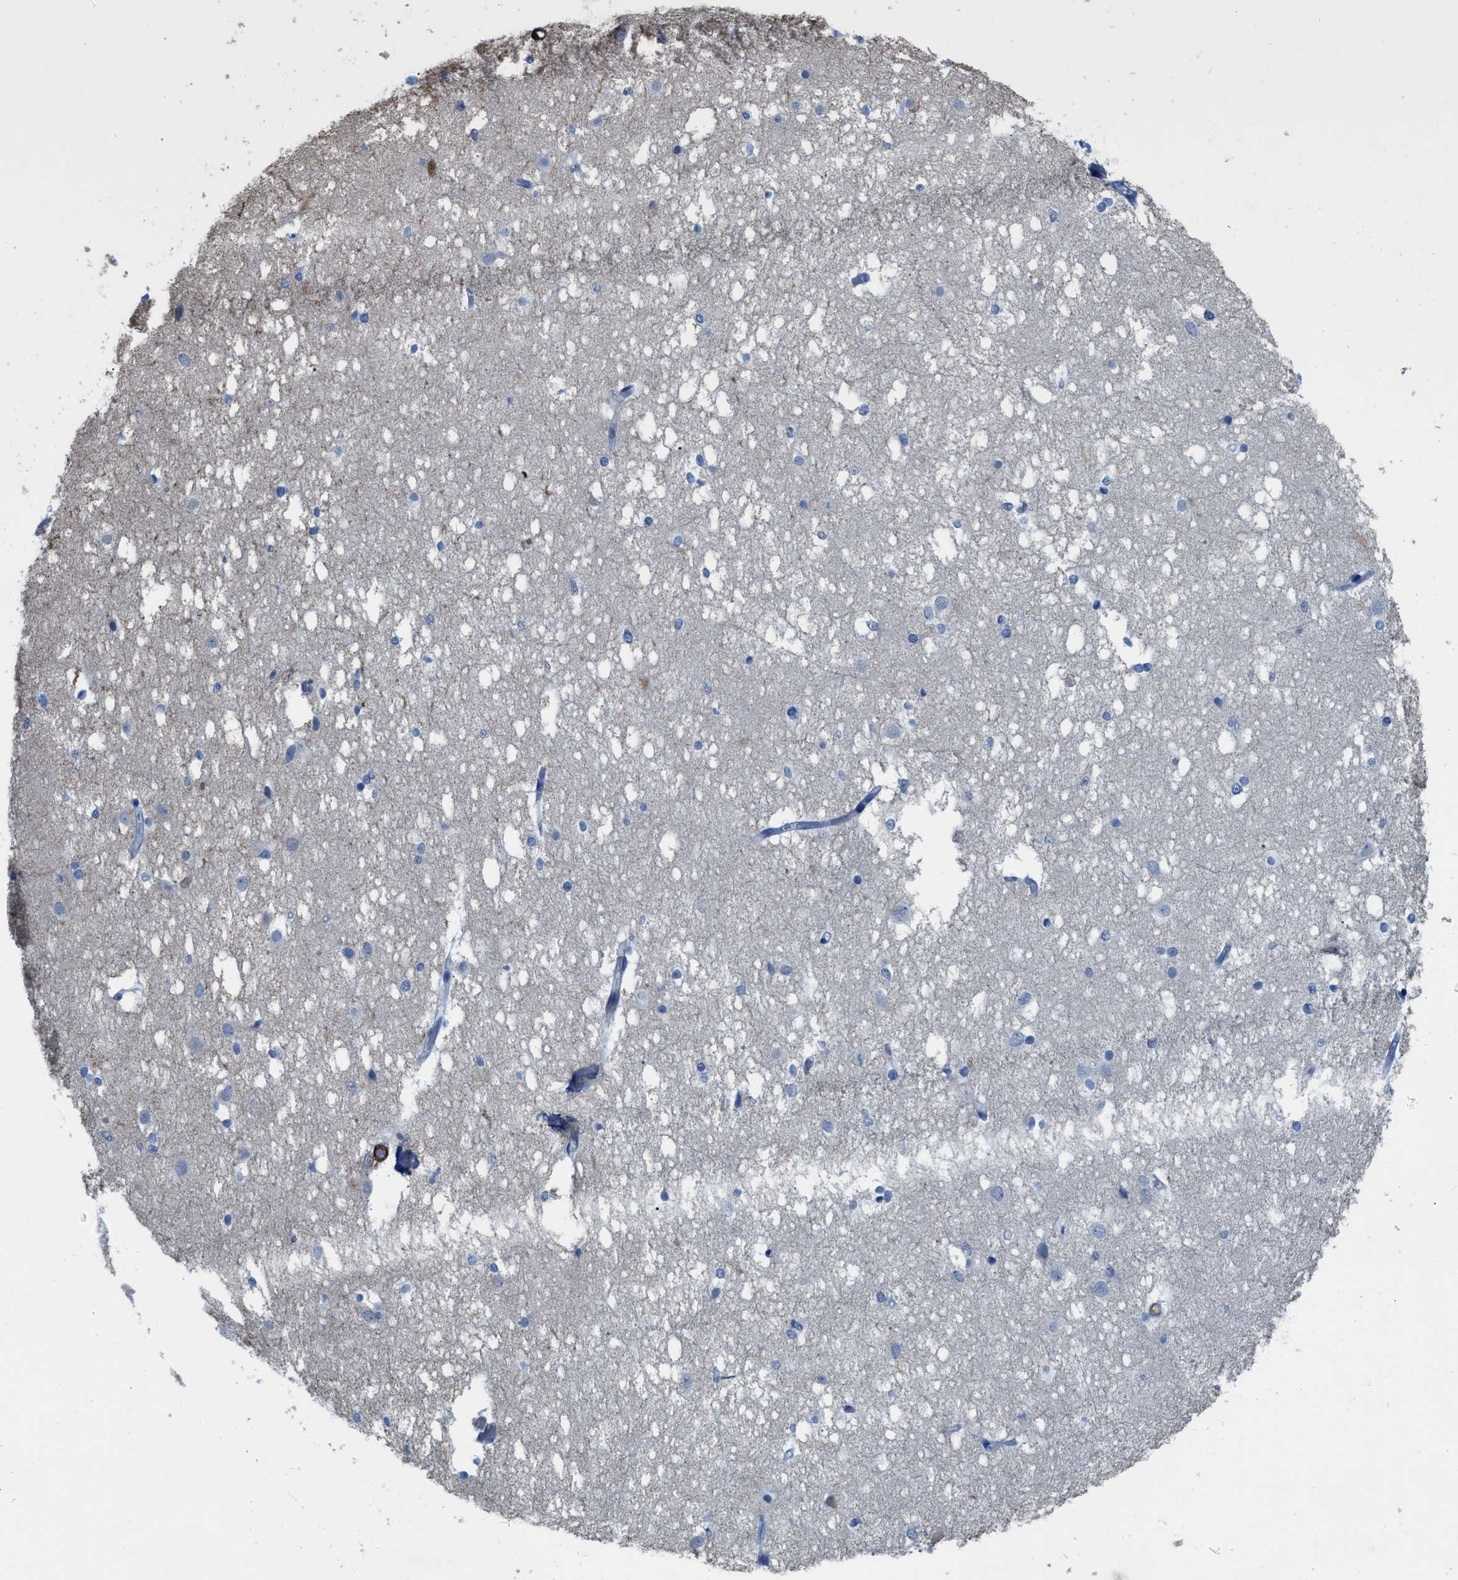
{"staining": {"intensity": "negative", "quantity": "none", "location": "none"}, "tissue": "hippocampus", "cell_type": "Glial cells", "image_type": "normal", "snomed": [{"axis": "morphology", "description": "Normal tissue, NOS"}, {"axis": "topography", "description": "Hippocampus"}], "caption": "The immunohistochemistry micrograph has no significant expression in glial cells of hippocampus.", "gene": "TAGLN", "patient": {"sex": "female", "age": 19}}